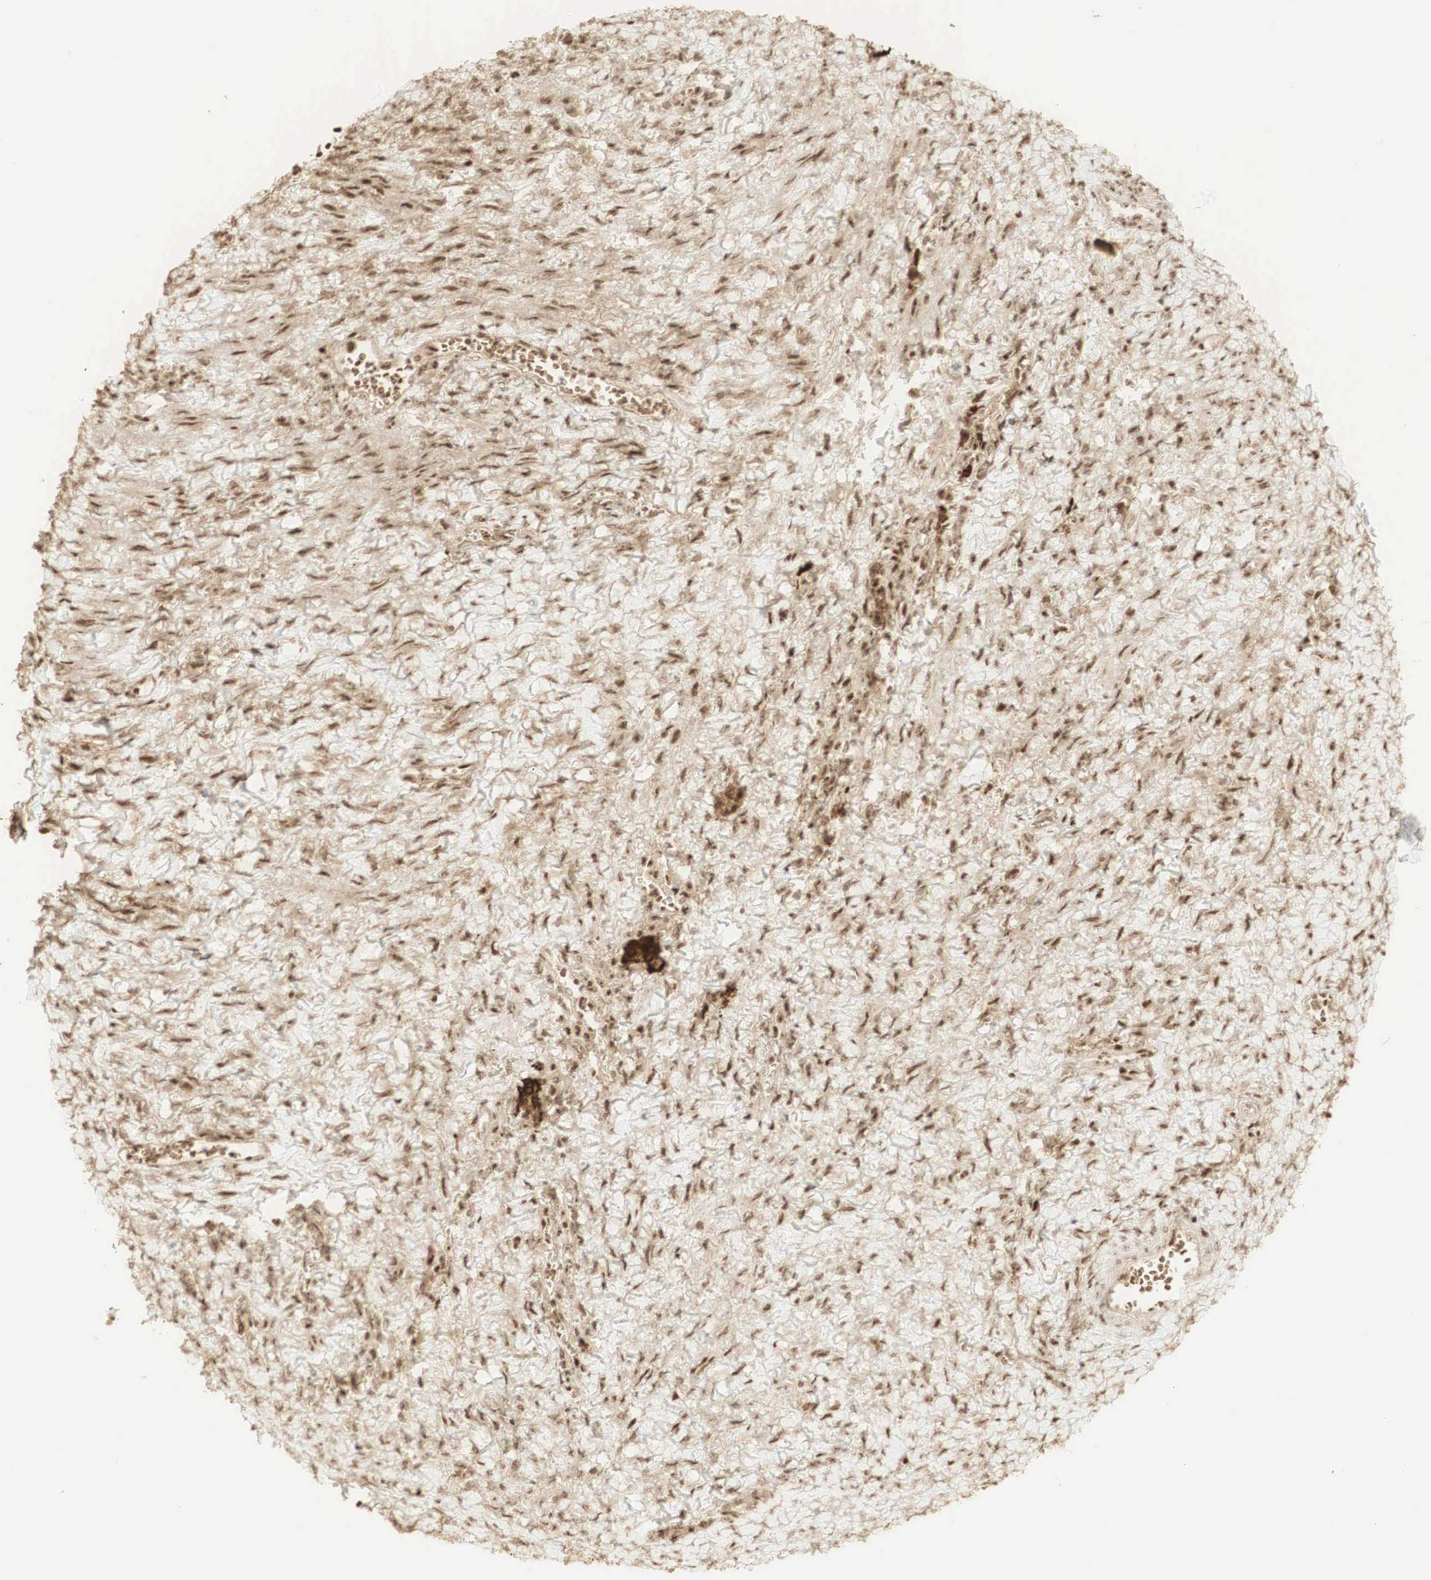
{"staining": {"intensity": "moderate", "quantity": "25%-75%", "location": "cytoplasmic/membranous,nuclear"}, "tissue": "smooth muscle", "cell_type": "Smooth muscle cells", "image_type": "normal", "snomed": [{"axis": "morphology", "description": "Normal tissue, NOS"}, {"axis": "topography", "description": "Uterus"}], "caption": "The histopathology image reveals staining of normal smooth muscle, revealing moderate cytoplasmic/membranous,nuclear protein positivity (brown color) within smooth muscle cells.", "gene": "RNF113A", "patient": {"sex": "female", "age": 56}}